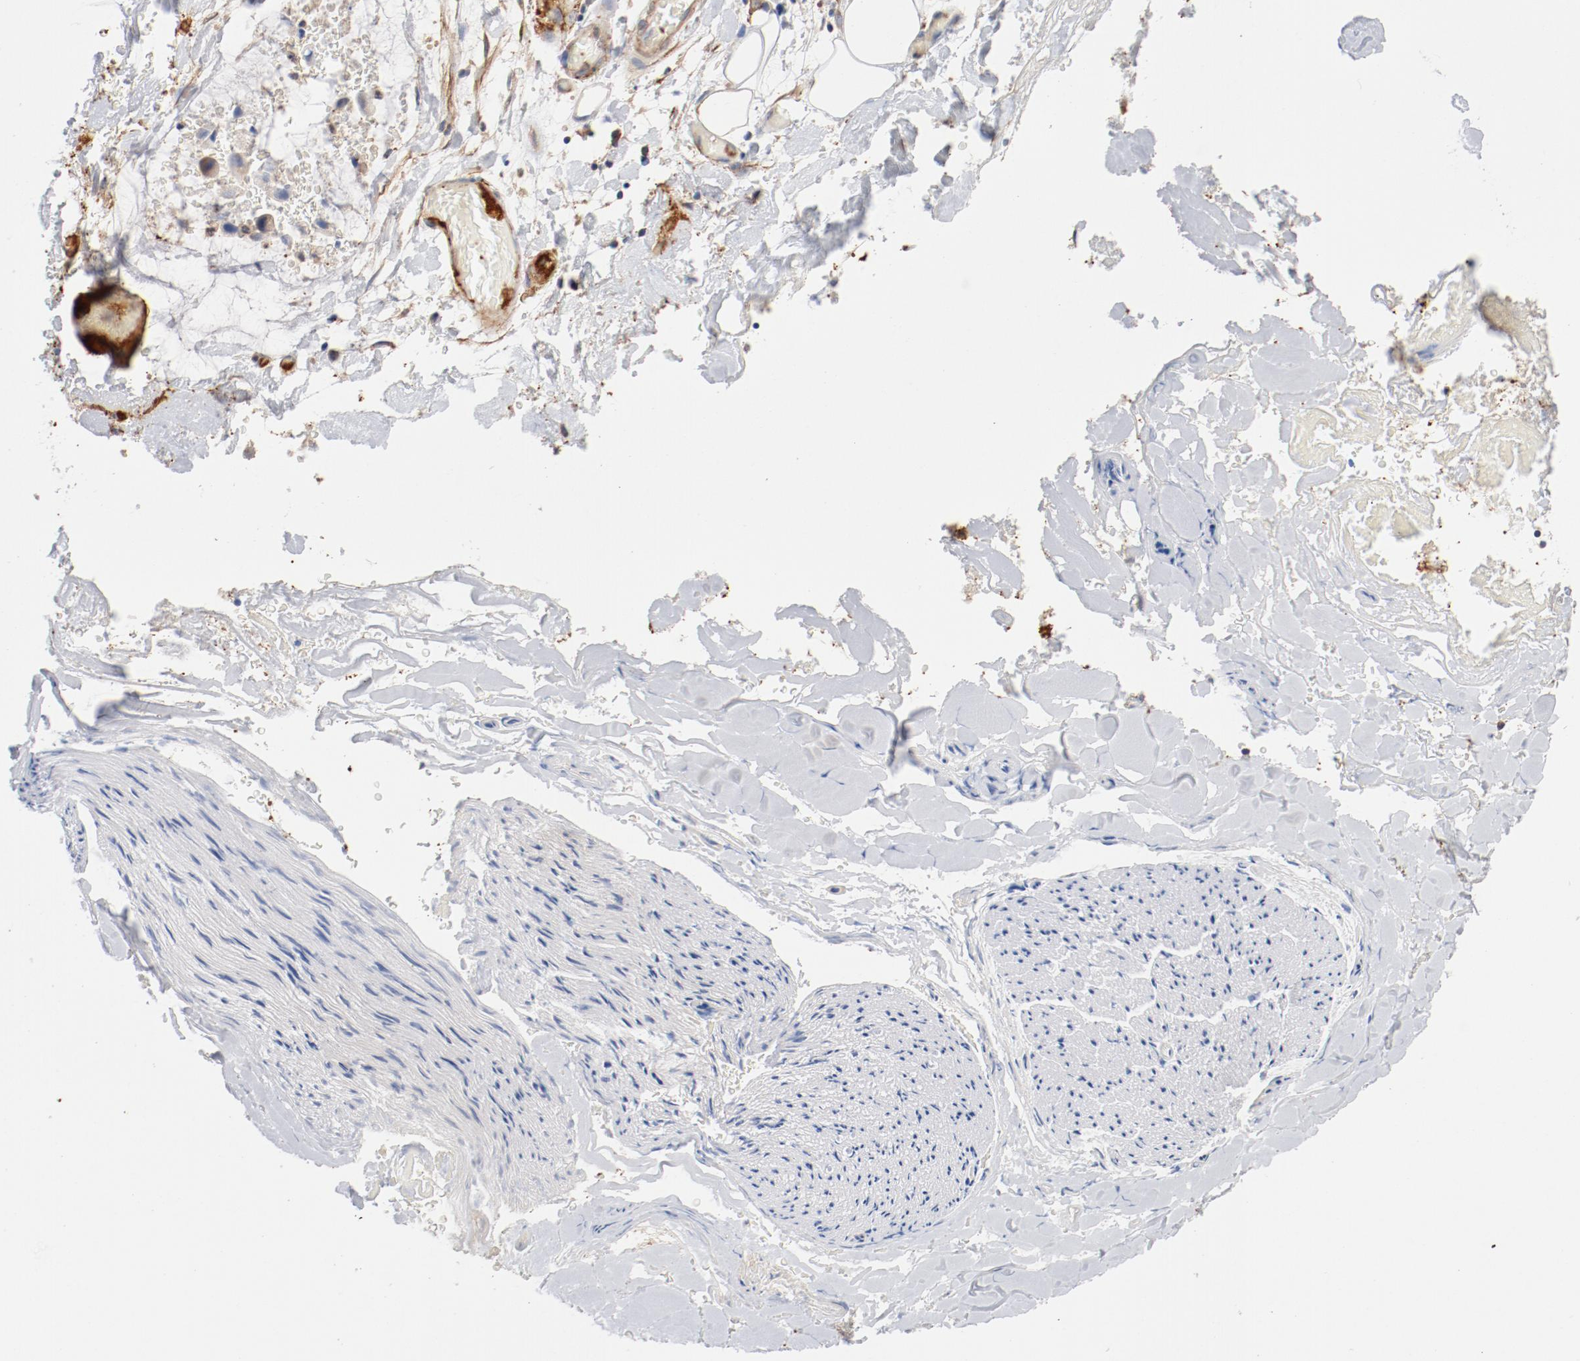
{"staining": {"intensity": "negative", "quantity": "none", "location": "none"}, "tissue": "adipose tissue", "cell_type": "Adipocytes", "image_type": "normal", "snomed": [{"axis": "morphology", "description": "Normal tissue, NOS"}, {"axis": "morphology", "description": "Cholangiocarcinoma"}, {"axis": "topography", "description": "Liver"}, {"axis": "topography", "description": "Peripheral nerve tissue"}], "caption": "Micrograph shows no significant protein positivity in adipocytes of normal adipose tissue.", "gene": "ILK", "patient": {"sex": "male", "age": 50}}